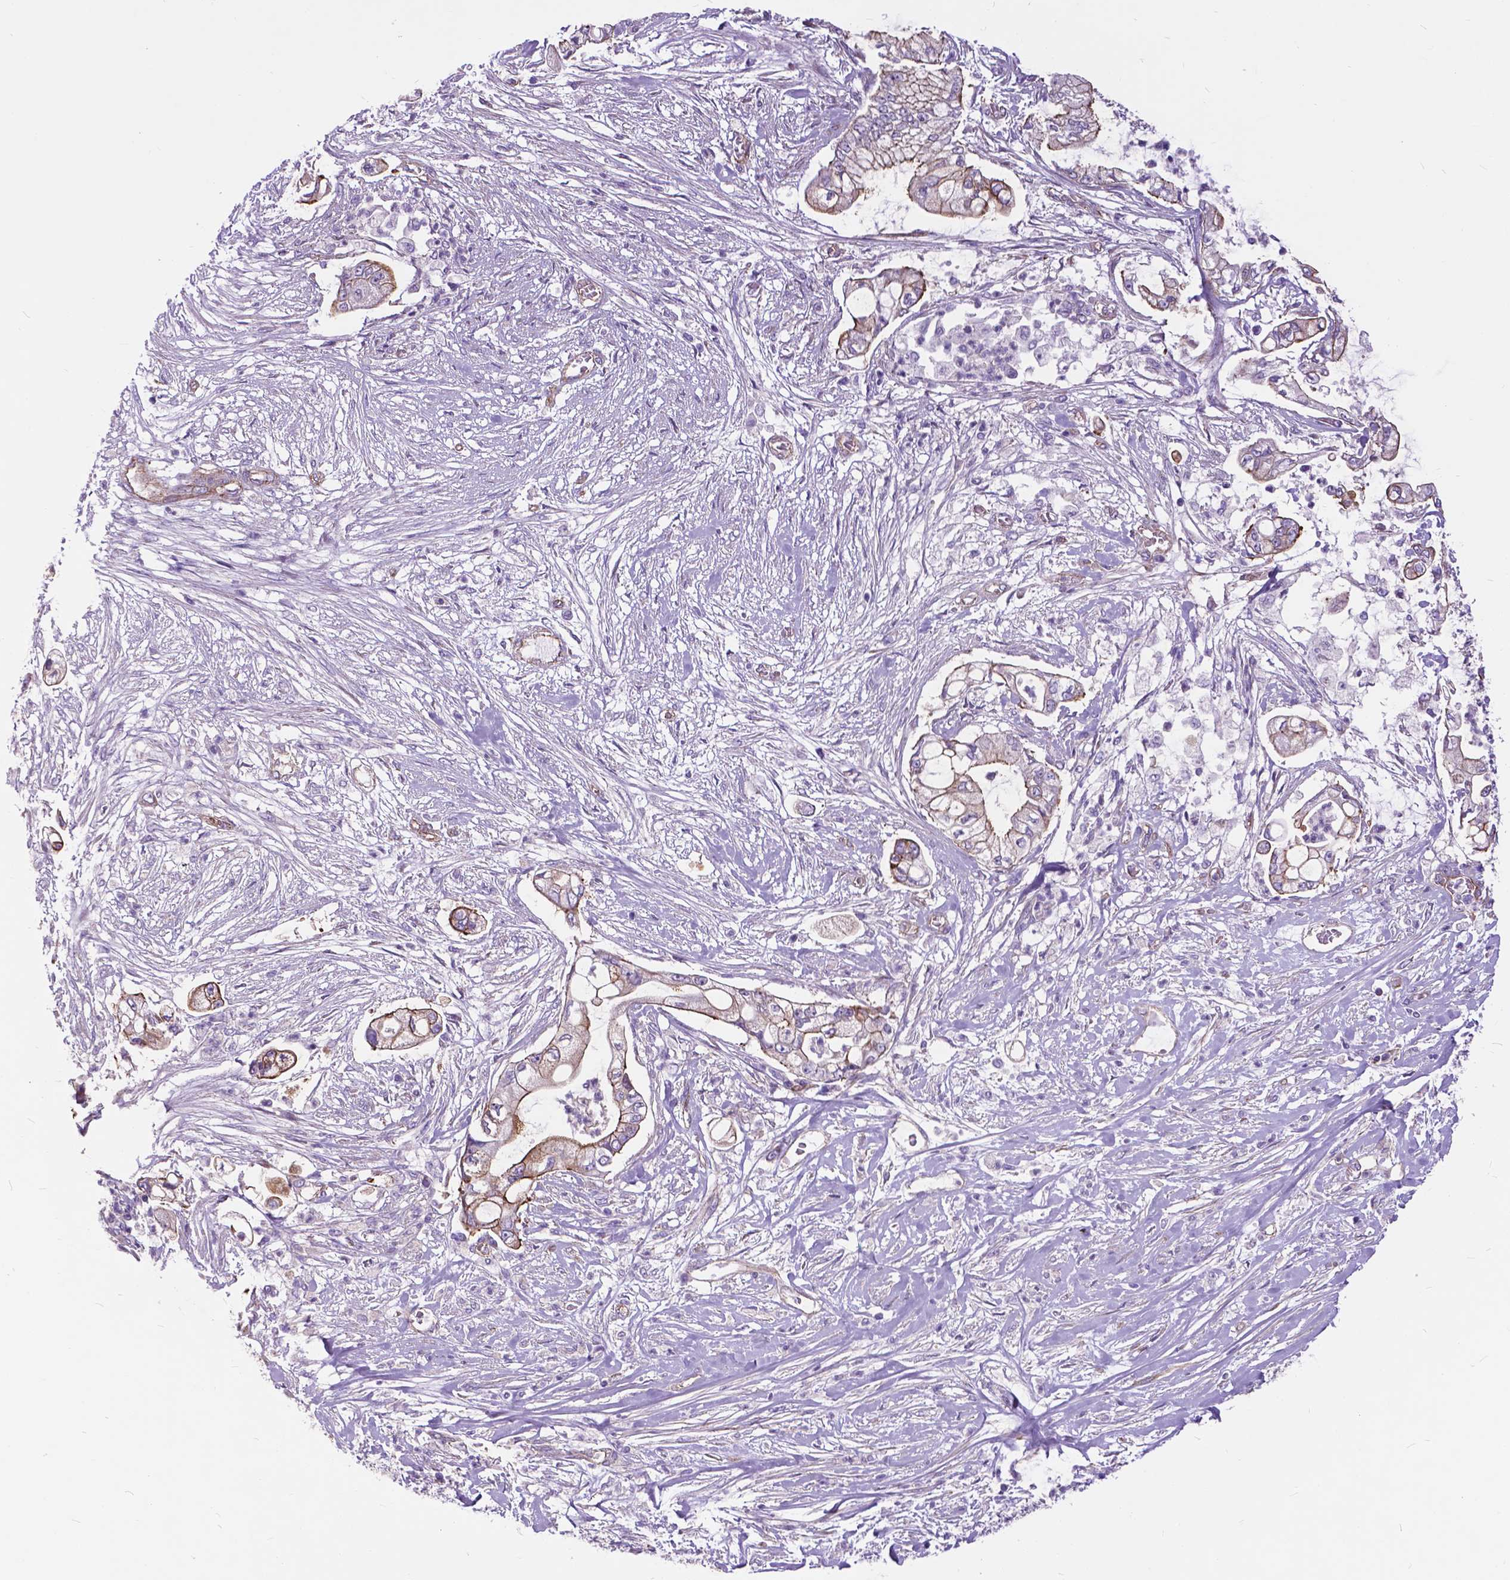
{"staining": {"intensity": "moderate", "quantity": "25%-75%", "location": "cytoplasmic/membranous"}, "tissue": "pancreatic cancer", "cell_type": "Tumor cells", "image_type": "cancer", "snomed": [{"axis": "morphology", "description": "Adenocarcinoma, NOS"}, {"axis": "topography", "description": "Pancreas"}], "caption": "Pancreatic adenocarcinoma stained with a brown dye displays moderate cytoplasmic/membranous positive staining in about 25%-75% of tumor cells.", "gene": "FLT4", "patient": {"sex": "female", "age": 69}}